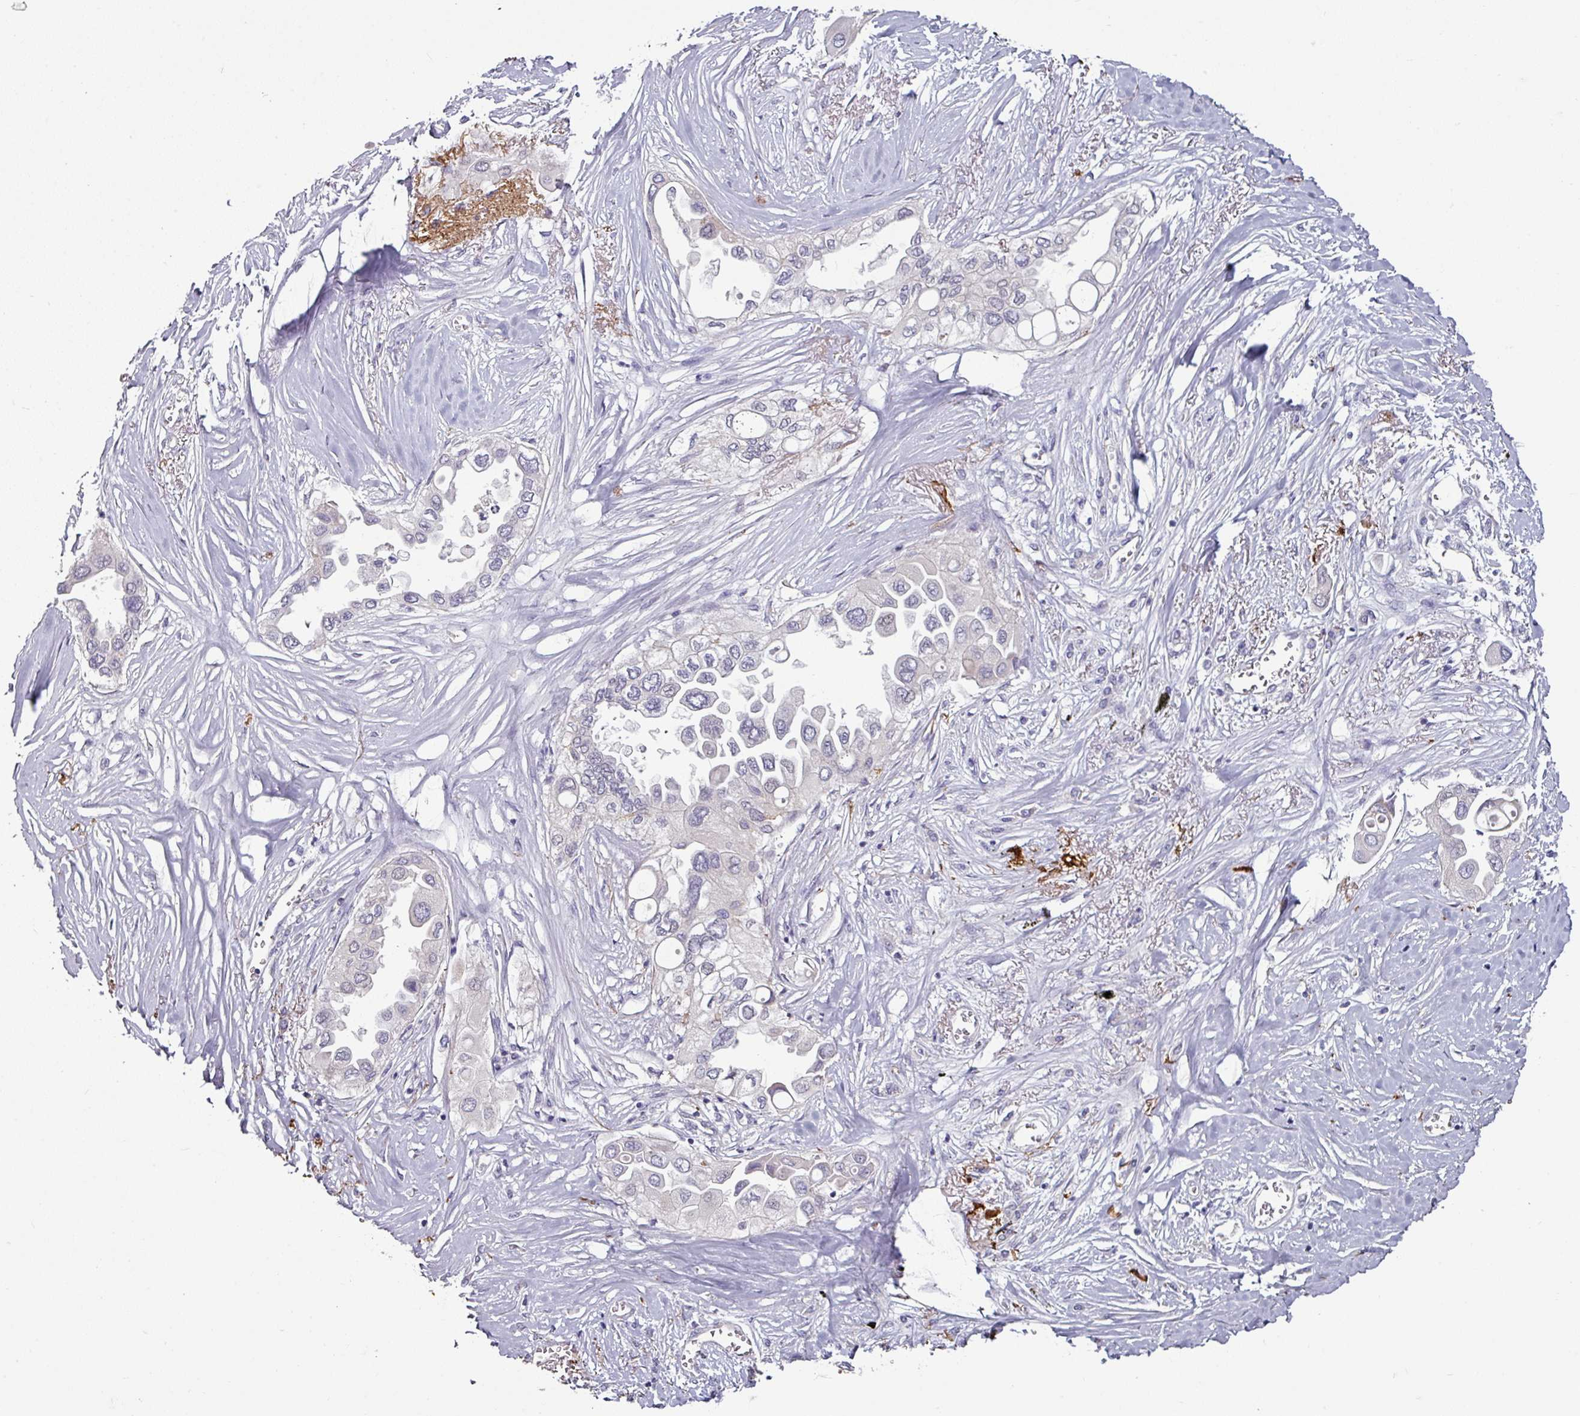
{"staining": {"intensity": "negative", "quantity": "none", "location": "none"}, "tissue": "lung cancer", "cell_type": "Tumor cells", "image_type": "cancer", "snomed": [{"axis": "morphology", "description": "Adenocarcinoma, NOS"}, {"axis": "topography", "description": "Lung"}], "caption": "Immunohistochemistry (IHC) image of human lung cancer (adenocarcinoma) stained for a protein (brown), which reveals no staining in tumor cells.", "gene": "MTMR14", "patient": {"sex": "female", "age": 76}}